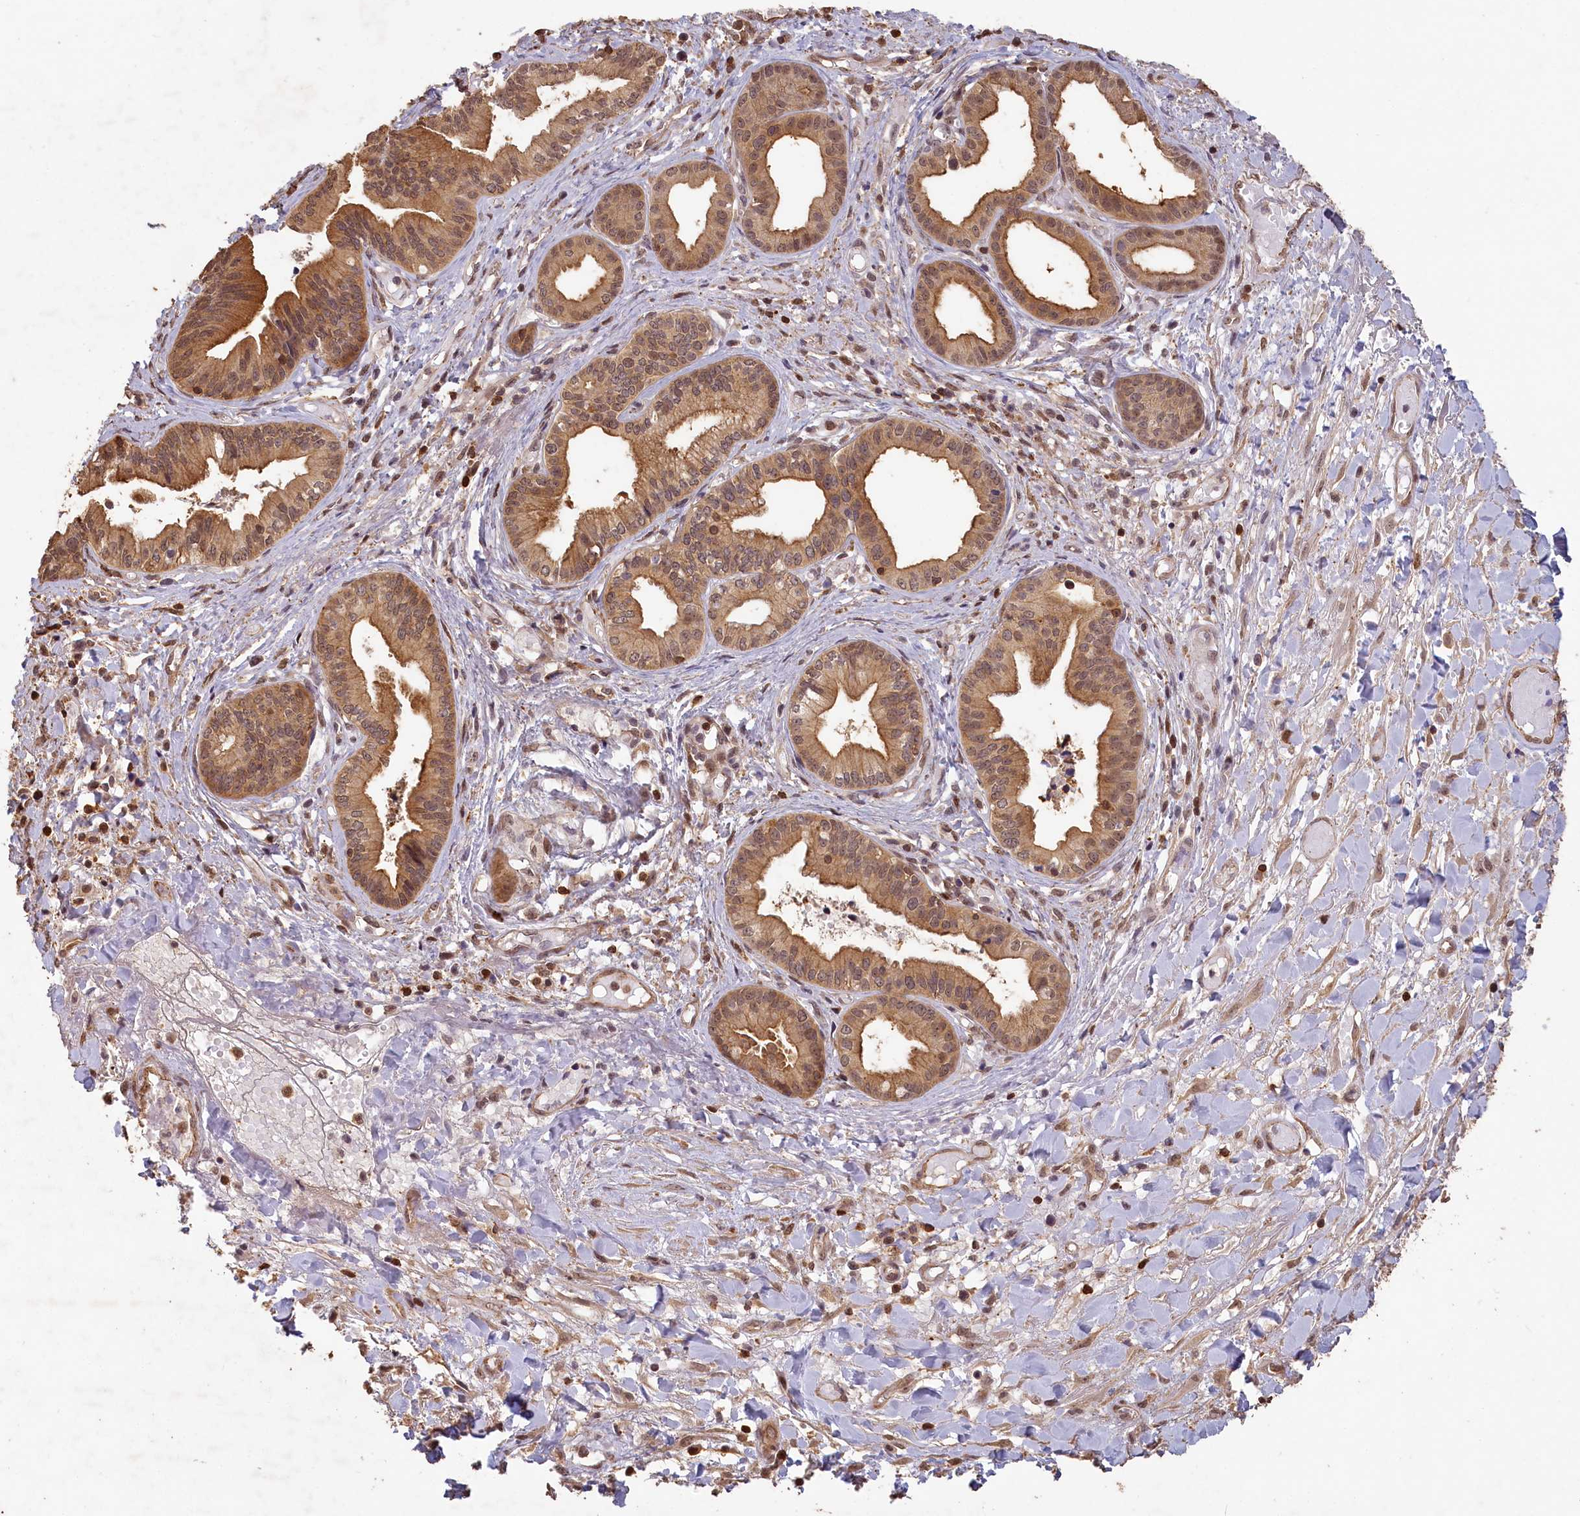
{"staining": {"intensity": "moderate", "quantity": ">75%", "location": "cytoplasmic/membranous,nuclear"}, "tissue": "pancreatic cancer", "cell_type": "Tumor cells", "image_type": "cancer", "snomed": [{"axis": "morphology", "description": "Adenocarcinoma, NOS"}, {"axis": "topography", "description": "Pancreas"}], "caption": "A medium amount of moderate cytoplasmic/membranous and nuclear positivity is seen in approximately >75% of tumor cells in pancreatic cancer (adenocarcinoma) tissue. Nuclei are stained in blue.", "gene": "MADD", "patient": {"sex": "female", "age": 50}}